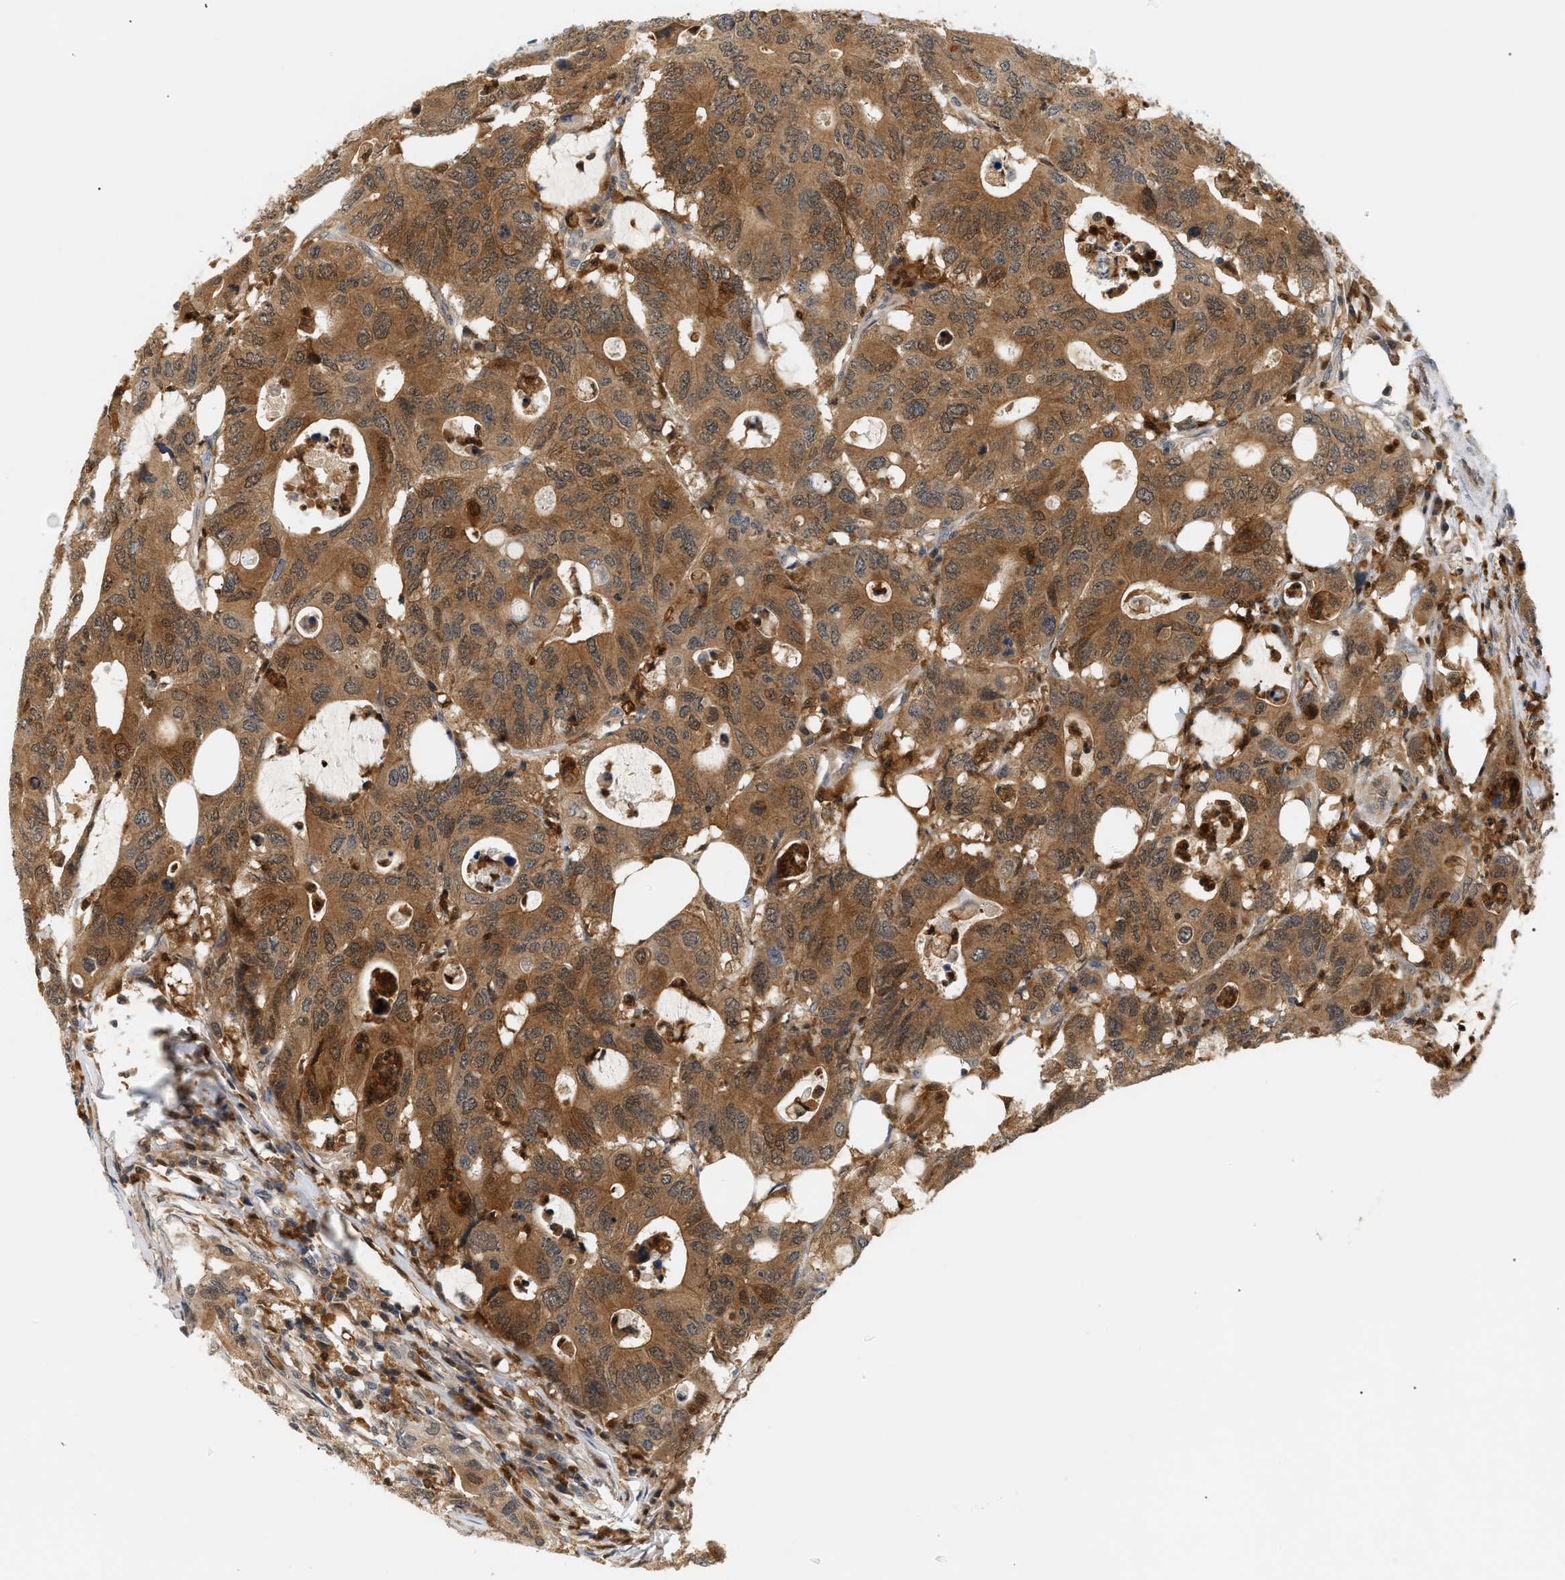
{"staining": {"intensity": "moderate", "quantity": ">75%", "location": "cytoplasmic/membranous"}, "tissue": "colorectal cancer", "cell_type": "Tumor cells", "image_type": "cancer", "snomed": [{"axis": "morphology", "description": "Adenocarcinoma, NOS"}, {"axis": "topography", "description": "Colon"}], "caption": "Colorectal adenocarcinoma was stained to show a protein in brown. There is medium levels of moderate cytoplasmic/membranous positivity in approximately >75% of tumor cells. Nuclei are stained in blue.", "gene": "PYCARD", "patient": {"sex": "male", "age": 71}}